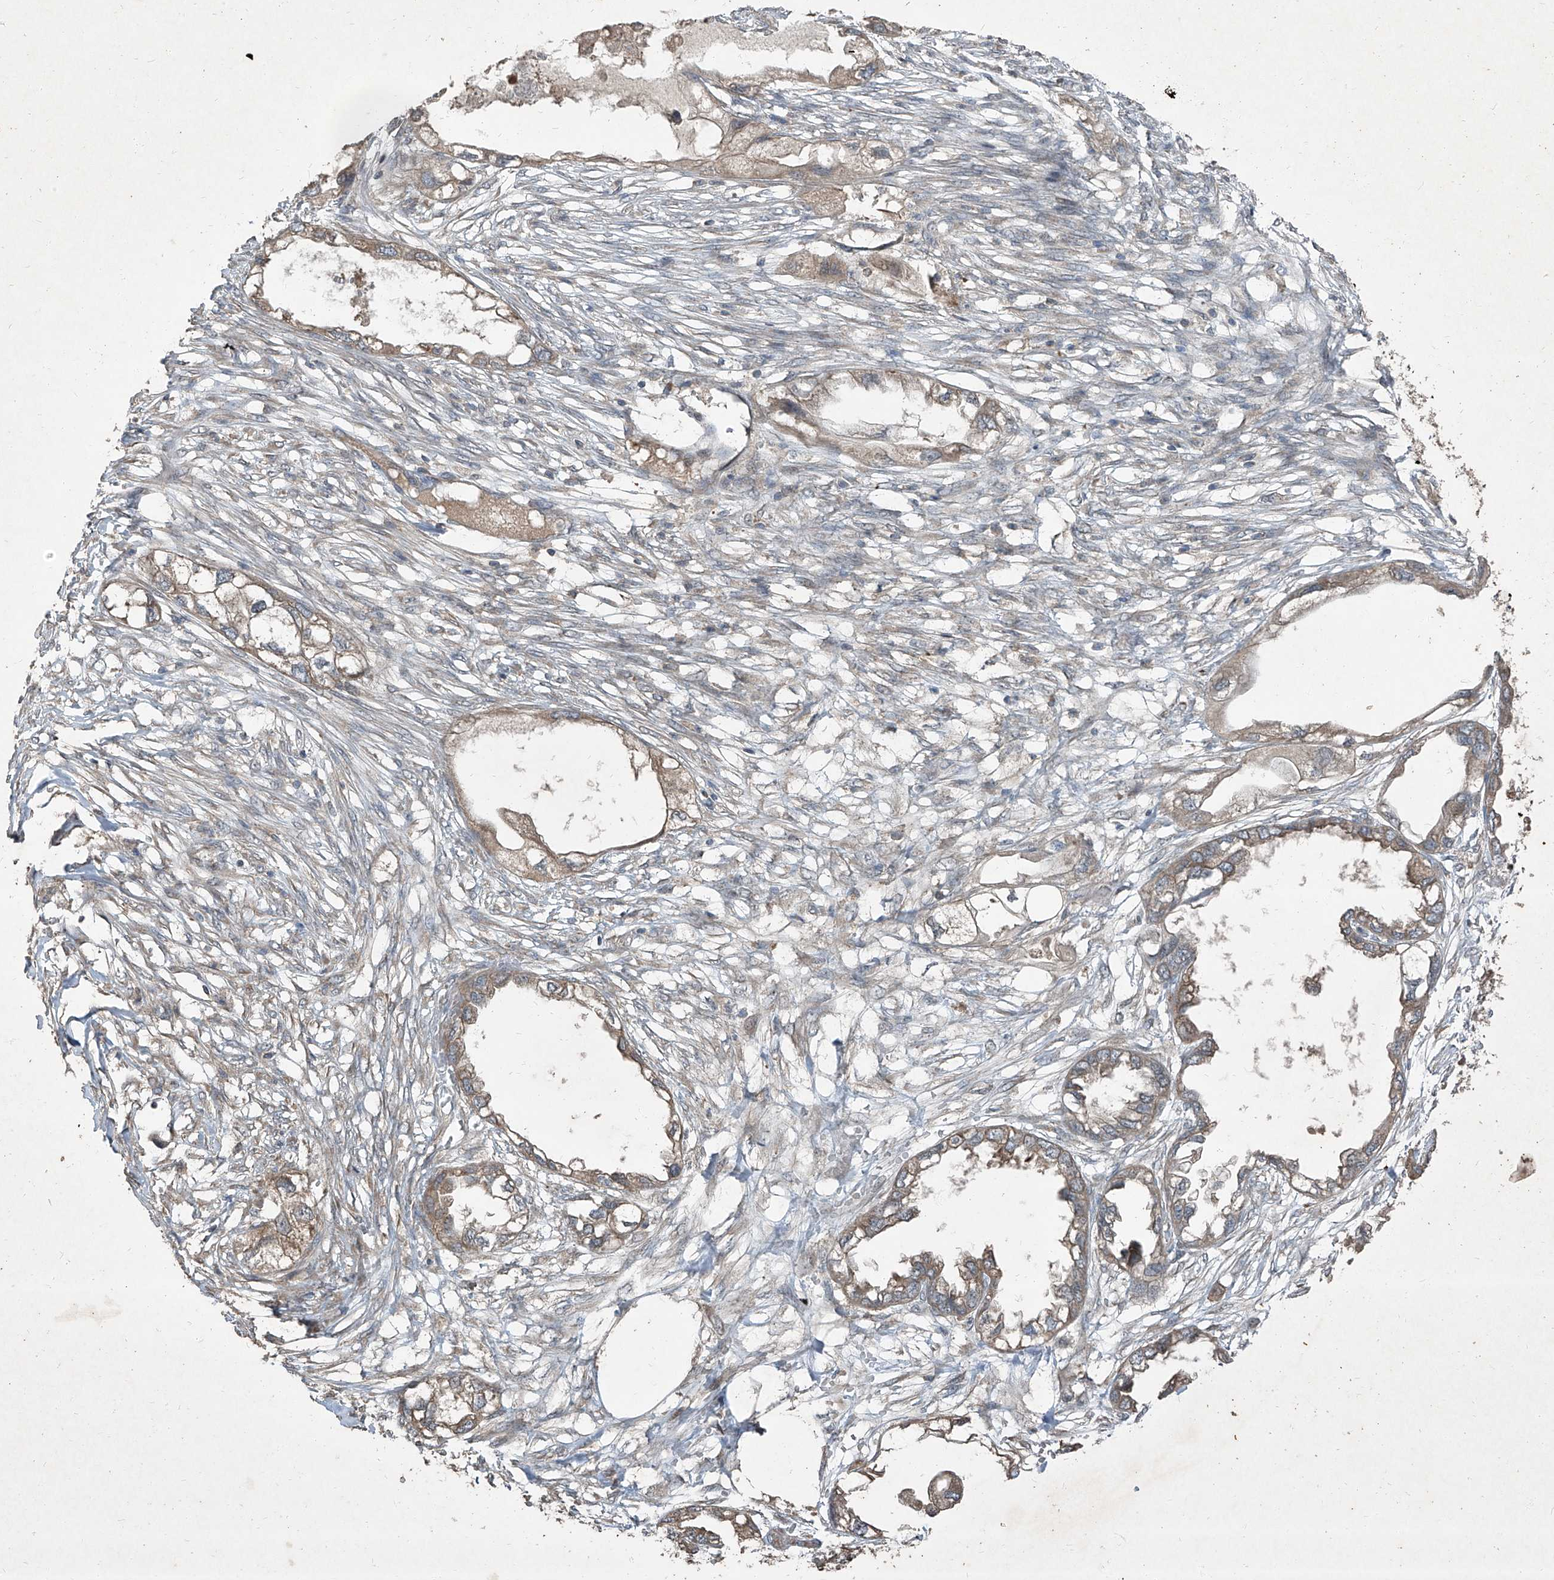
{"staining": {"intensity": "moderate", "quantity": ">75%", "location": "cytoplasmic/membranous"}, "tissue": "endometrial cancer", "cell_type": "Tumor cells", "image_type": "cancer", "snomed": [{"axis": "morphology", "description": "Adenocarcinoma, NOS"}, {"axis": "morphology", "description": "Adenocarcinoma, metastatic, NOS"}, {"axis": "topography", "description": "Adipose tissue"}, {"axis": "topography", "description": "Endometrium"}], "caption": "Human metastatic adenocarcinoma (endometrial) stained for a protein (brown) shows moderate cytoplasmic/membranous positive positivity in about >75% of tumor cells.", "gene": "CCN1", "patient": {"sex": "female", "age": 67}}